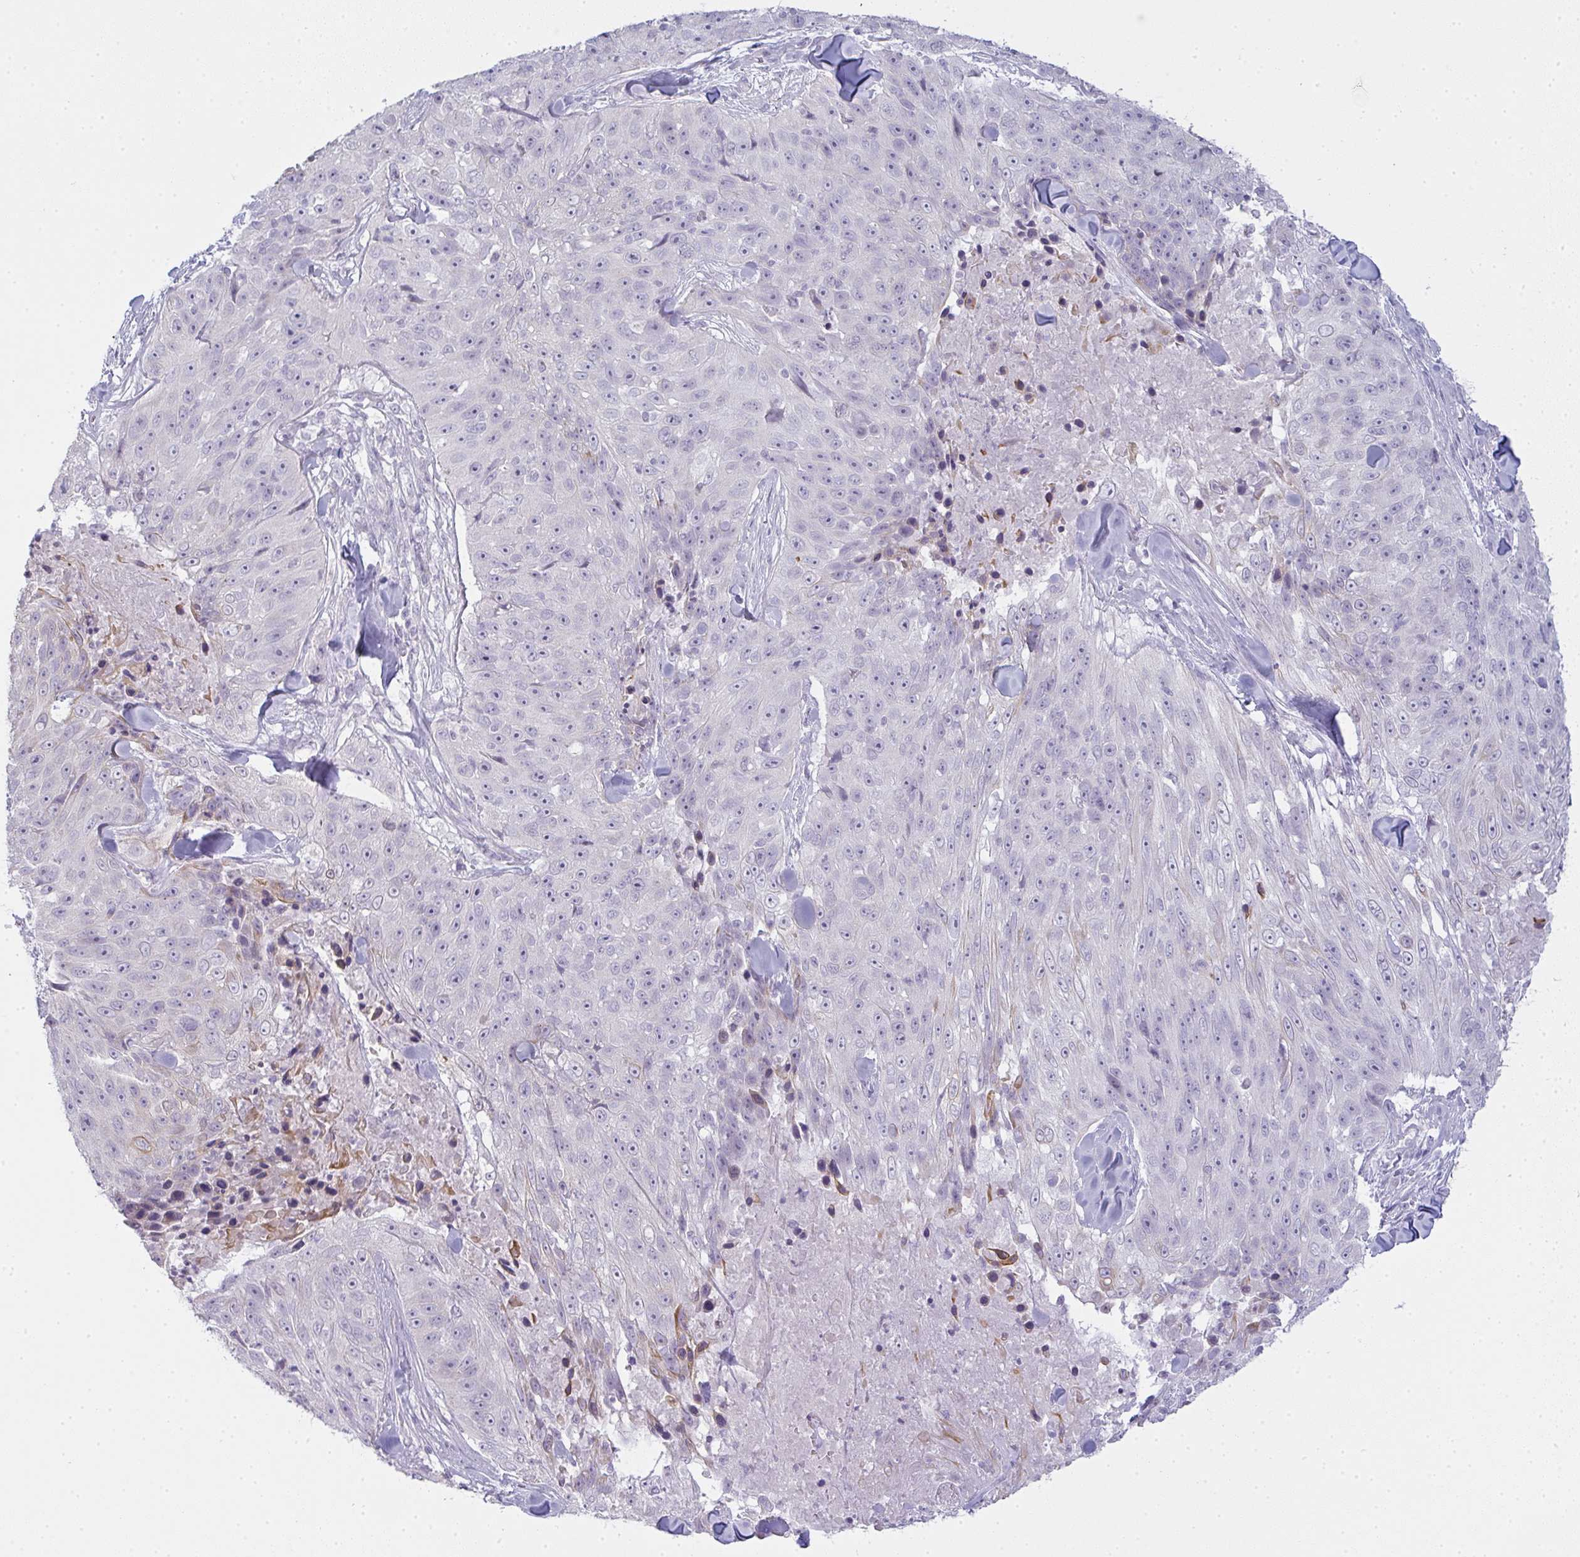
{"staining": {"intensity": "moderate", "quantity": "<25%", "location": "cytoplasmic/membranous"}, "tissue": "skin cancer", "cell_type": "Tumor cells", "image_type": "cancer", "snomed": [{"axis": "morphology", "description": "Squamous cell carcinoma, NOS"}, {"axis": "topography", "description": "Skin"}], "caption": "Human skin cancer stained with a protein marker shows moderate staining in tumor cells.", "gene": "SIRPB2", "patient": {"sex": "female", "age": 87}}